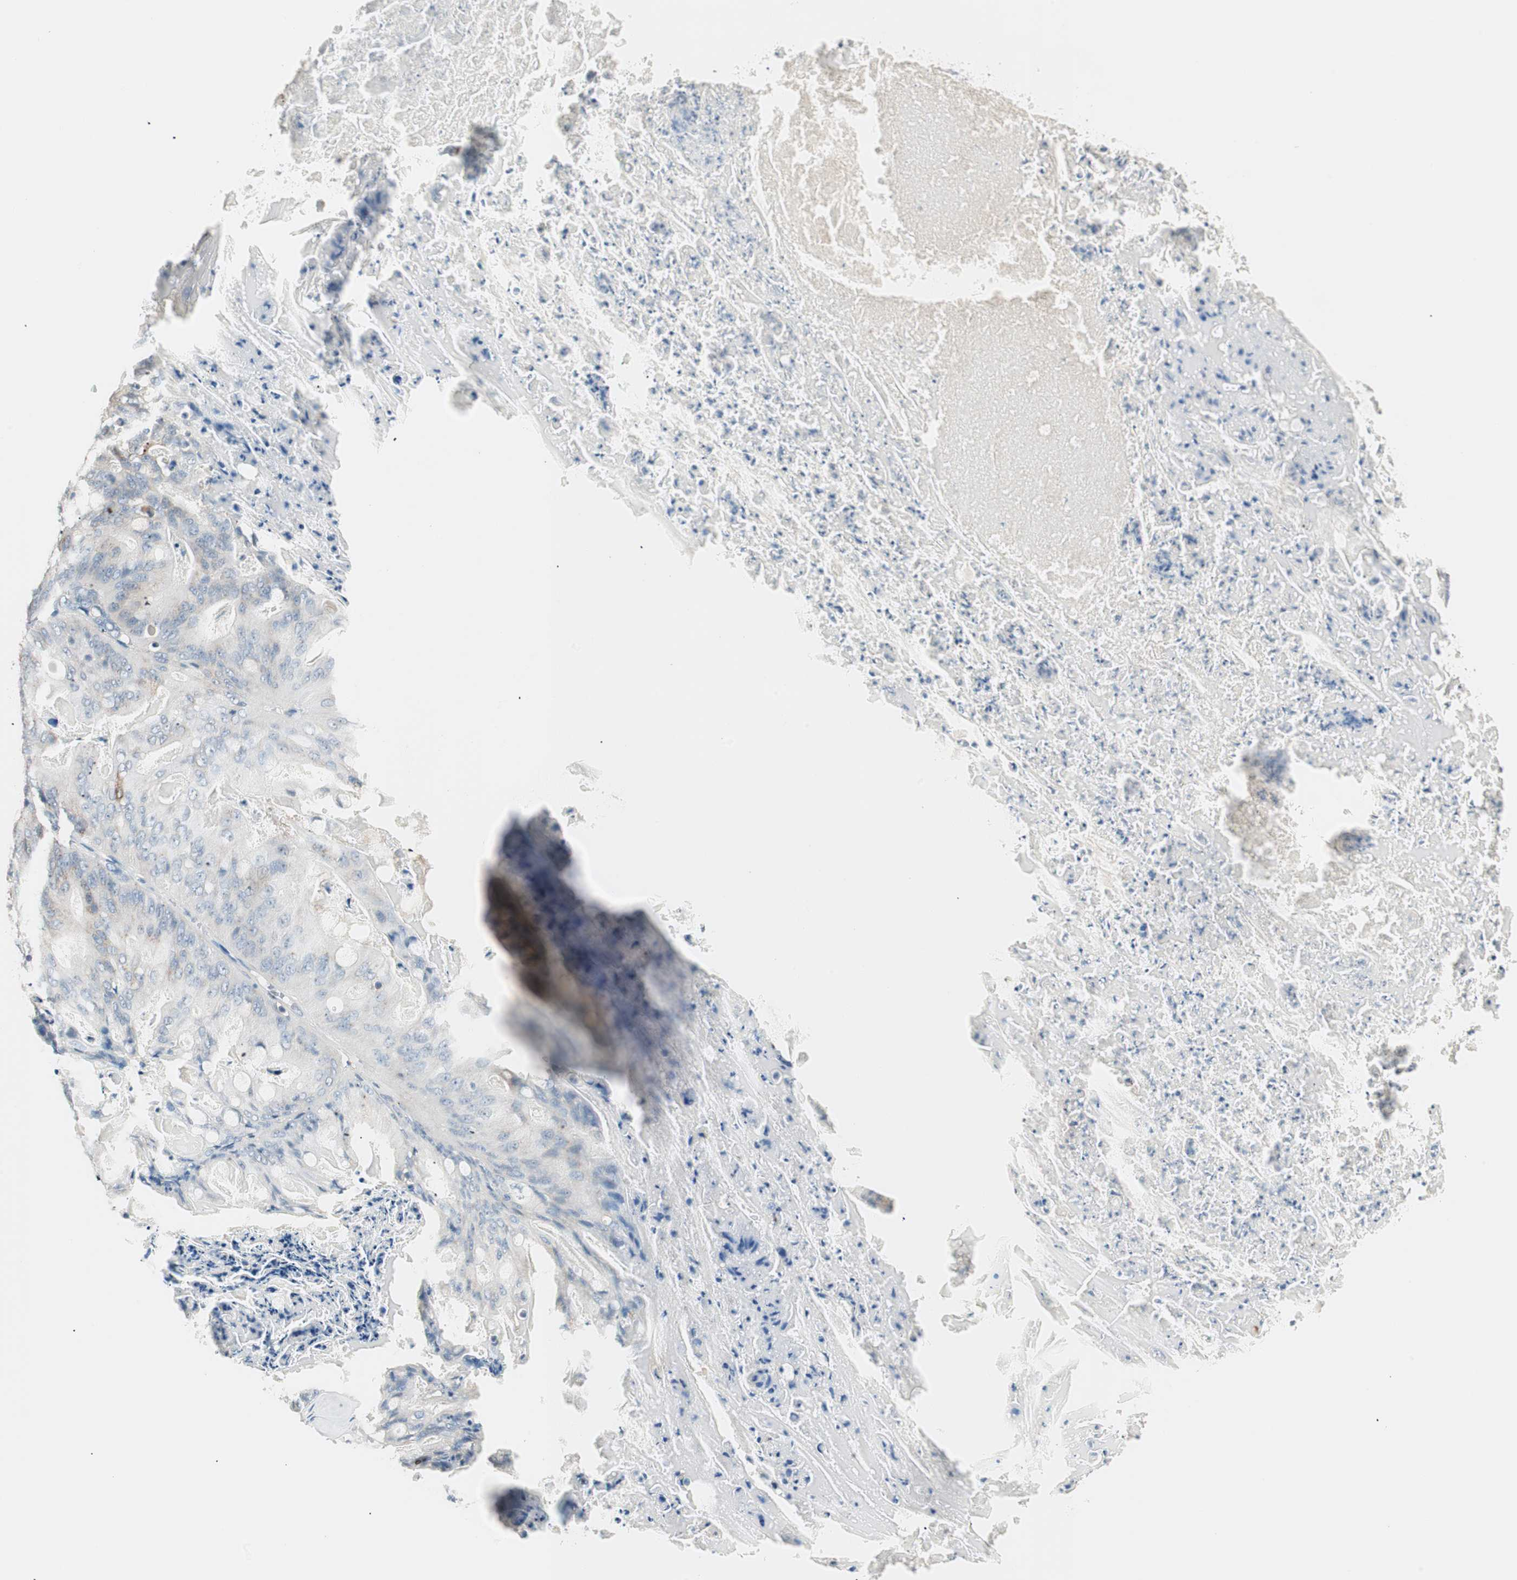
{"staining": {"intensity": "weak", "quantity": "<25%", "location": "cytoplasmic/membranous"}, "tissue": "ovarian cancer", "cell_type": "Tumor cells", "image_type": "cancer", "snomed": [{"axis": "morphology", "description": "Cystadenocarcinoma, mucinous, NOS"}, {"axis": "topography", "description": "Ovary"}], "caption": "This micrograph is of ovarian mucinous cystadenocarcinoma stained with IHC to label a protein in brown with the nuclei are counter-stained blue. There is no positivity in tumor cells. (Stains: DAB IHC with hematoxylin counter stain, Microscopy: brightfield microscopy at high magnification).", "gene": "RAD54B", "patient": {"sex": "female", "age": 36}}